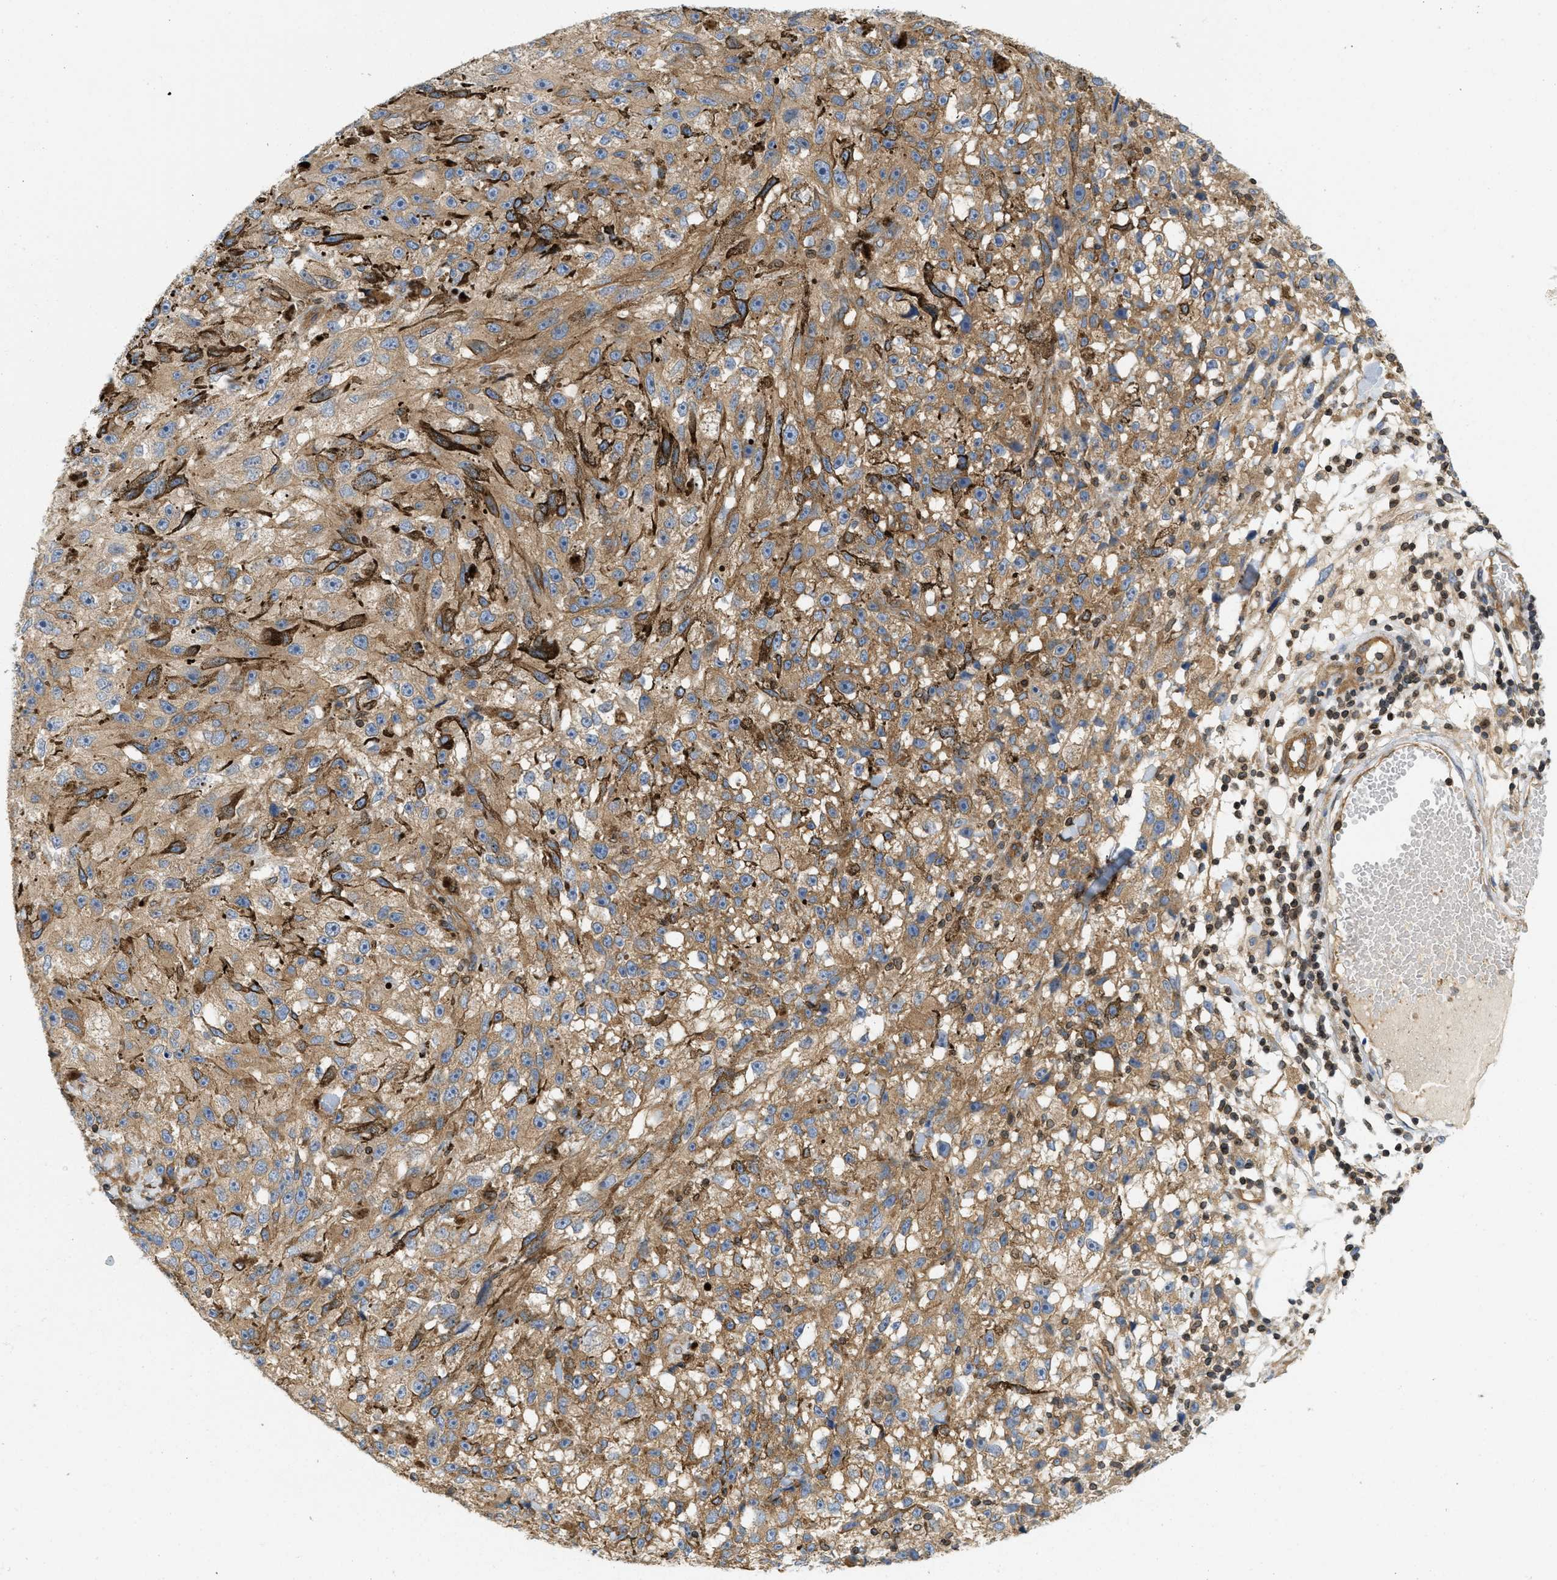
{"staining": {"intensity": "moderate", "quantity": ">75%", "location": "cytoplasmic/membranous"}, "tissue": "melanoma", "cell_type": "Tumor cells", "image_type": "cancer", "snomed": [{"axis": "morphology", "description": "Malignant melanoma, NOS"}, {"axis": "topography", "description": "Skin"}], "caption": "Melanoma stained for a protein displays moderate cytoplasmic/membranous positivity in tumor cells.", "gene": "STRN", "patient": {"sex": "female", "age": 104}}